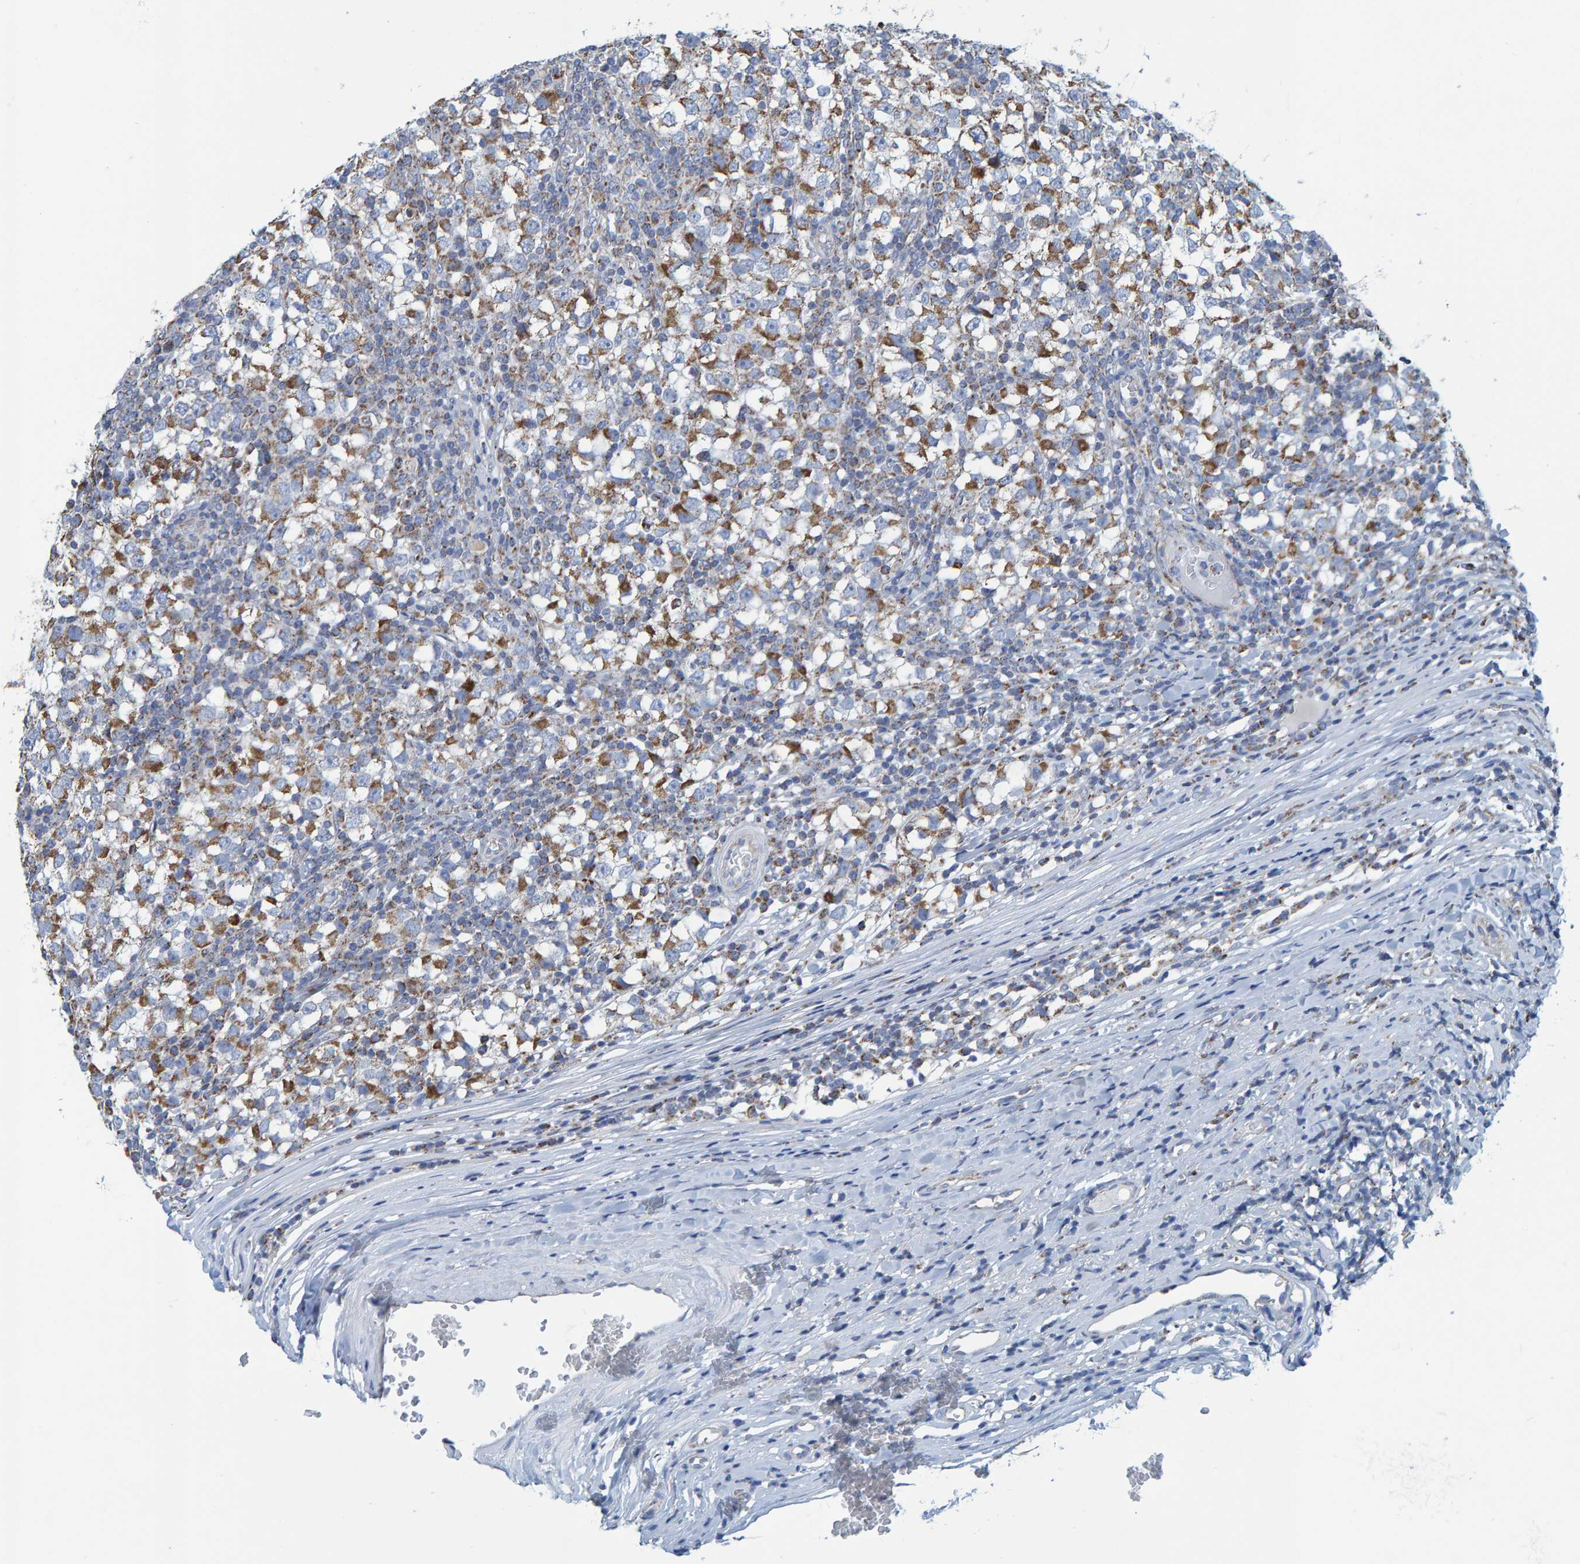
{"staining": {"intensity": "strong", "quantity": "25%-75%", "location": "cytoplasmic/membranous"}, "tissue": "testis cancer", "cell_type": "Tumor cells", "image_type": "cancer", "snomed": [{"axis": "morphology", "description": "Seminoma, NOS"}, {"axis": "topography", "description": "Testis"}], "caption": "This micrograph shows testis cancer (seminoma) stained with immunohistochemistry (IHC) to label a protein in brown. The cytoplasmic/membranous of tumor cells show strong positivity for the protein. Nuclei are counter-stained blue.", "gene": "MRPS7", "patient": {"sex": "male", "age": 65}}